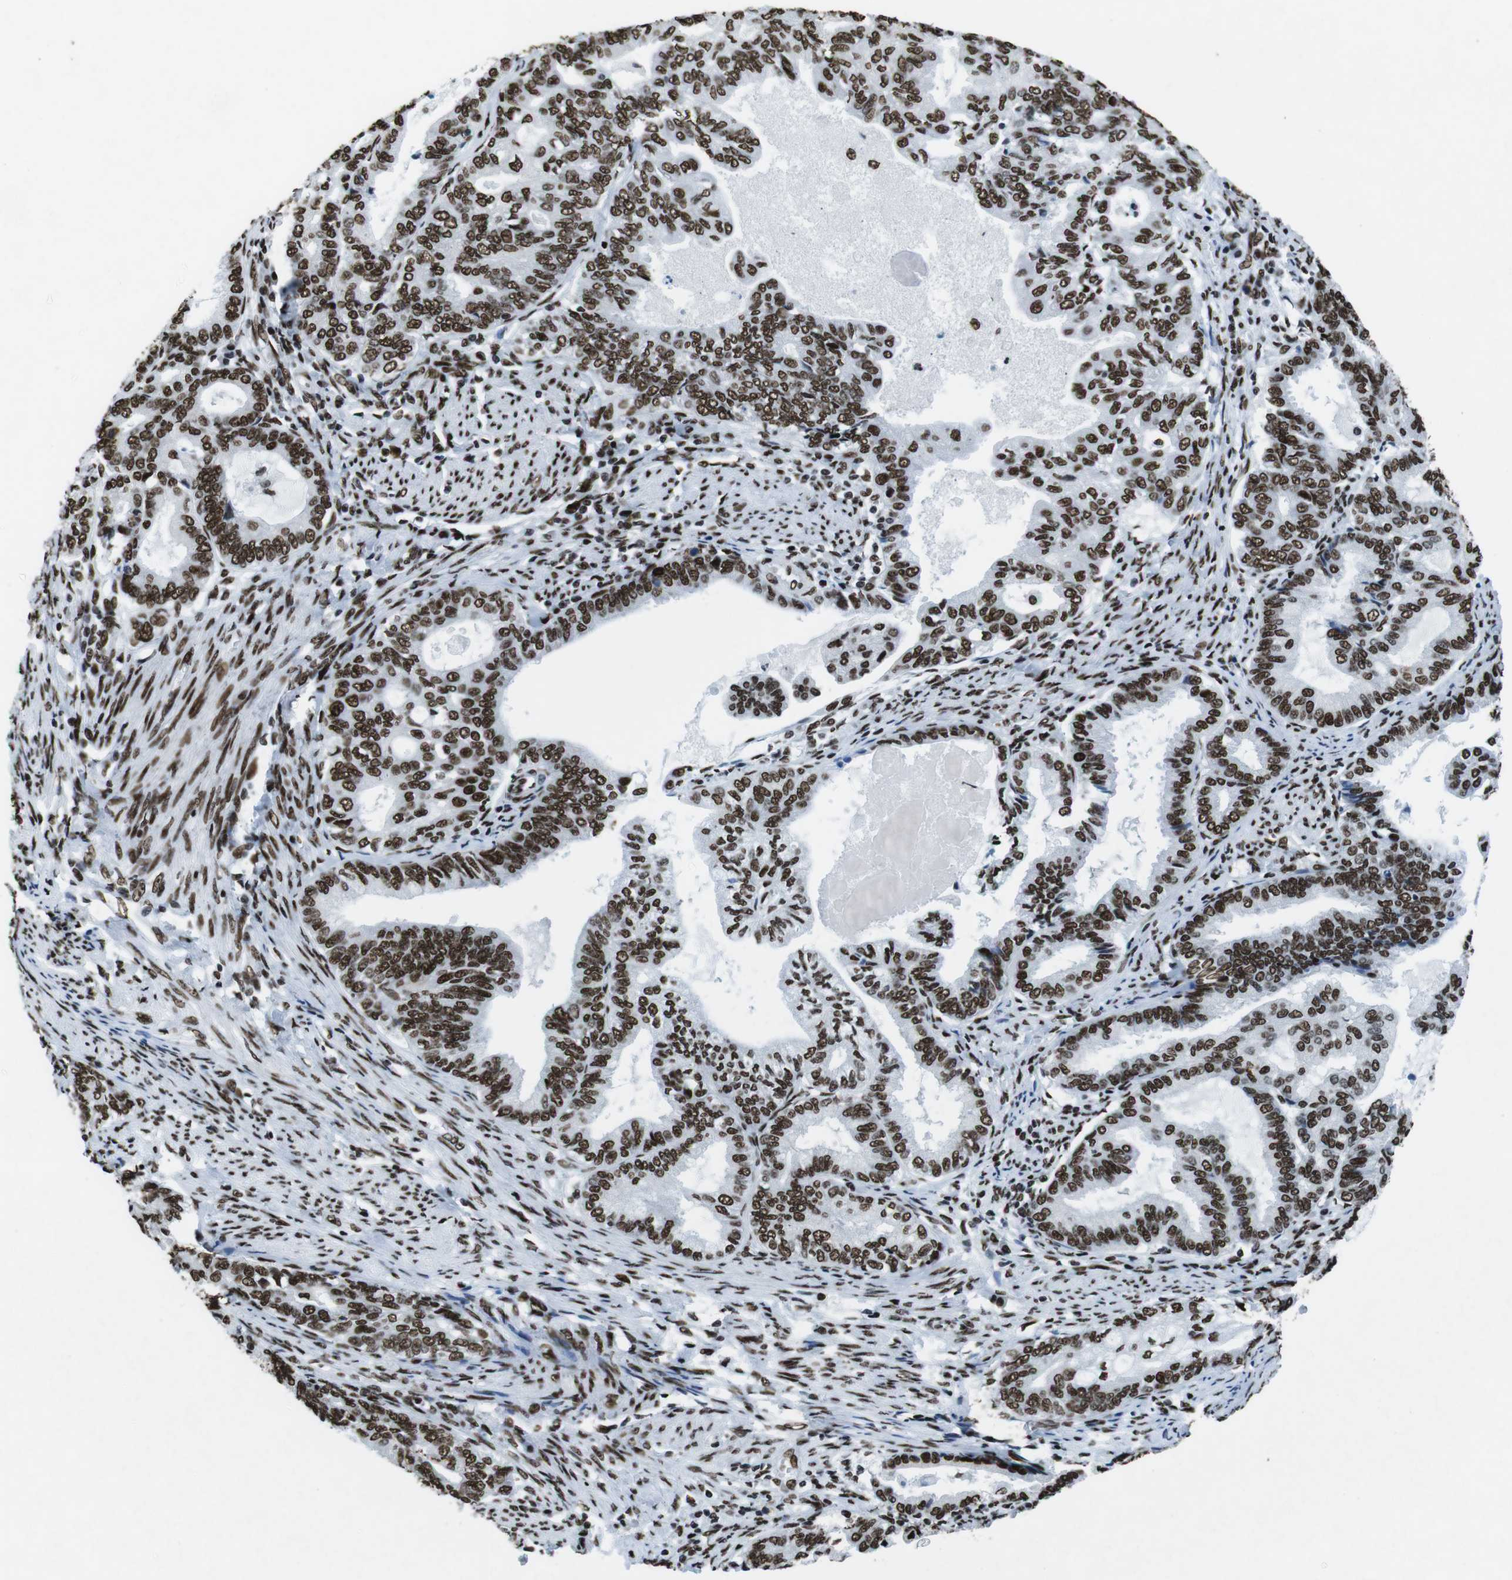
{"staining": {"intensity": "strong", "quantity": ">75%", "location": "nuclear"}, "tissue": "endometrial cancer", "cell_type": "Tumor cells", "image_type": "cancer", "snomed": [{"axis": "morphology", "description": "Adenocarcinoma, NOS"}, {"axis": "topography", "description": "Endometrium"}], "caption": "IHC micrograph of adenocarcinoma (endometrial) stained for a protein (brown), which exhibits high levels of strong nuclear positivity in approximately >75% of tumor cells.", "gene": "CITED2", "patient": {"sex": "female", "age": 86}}